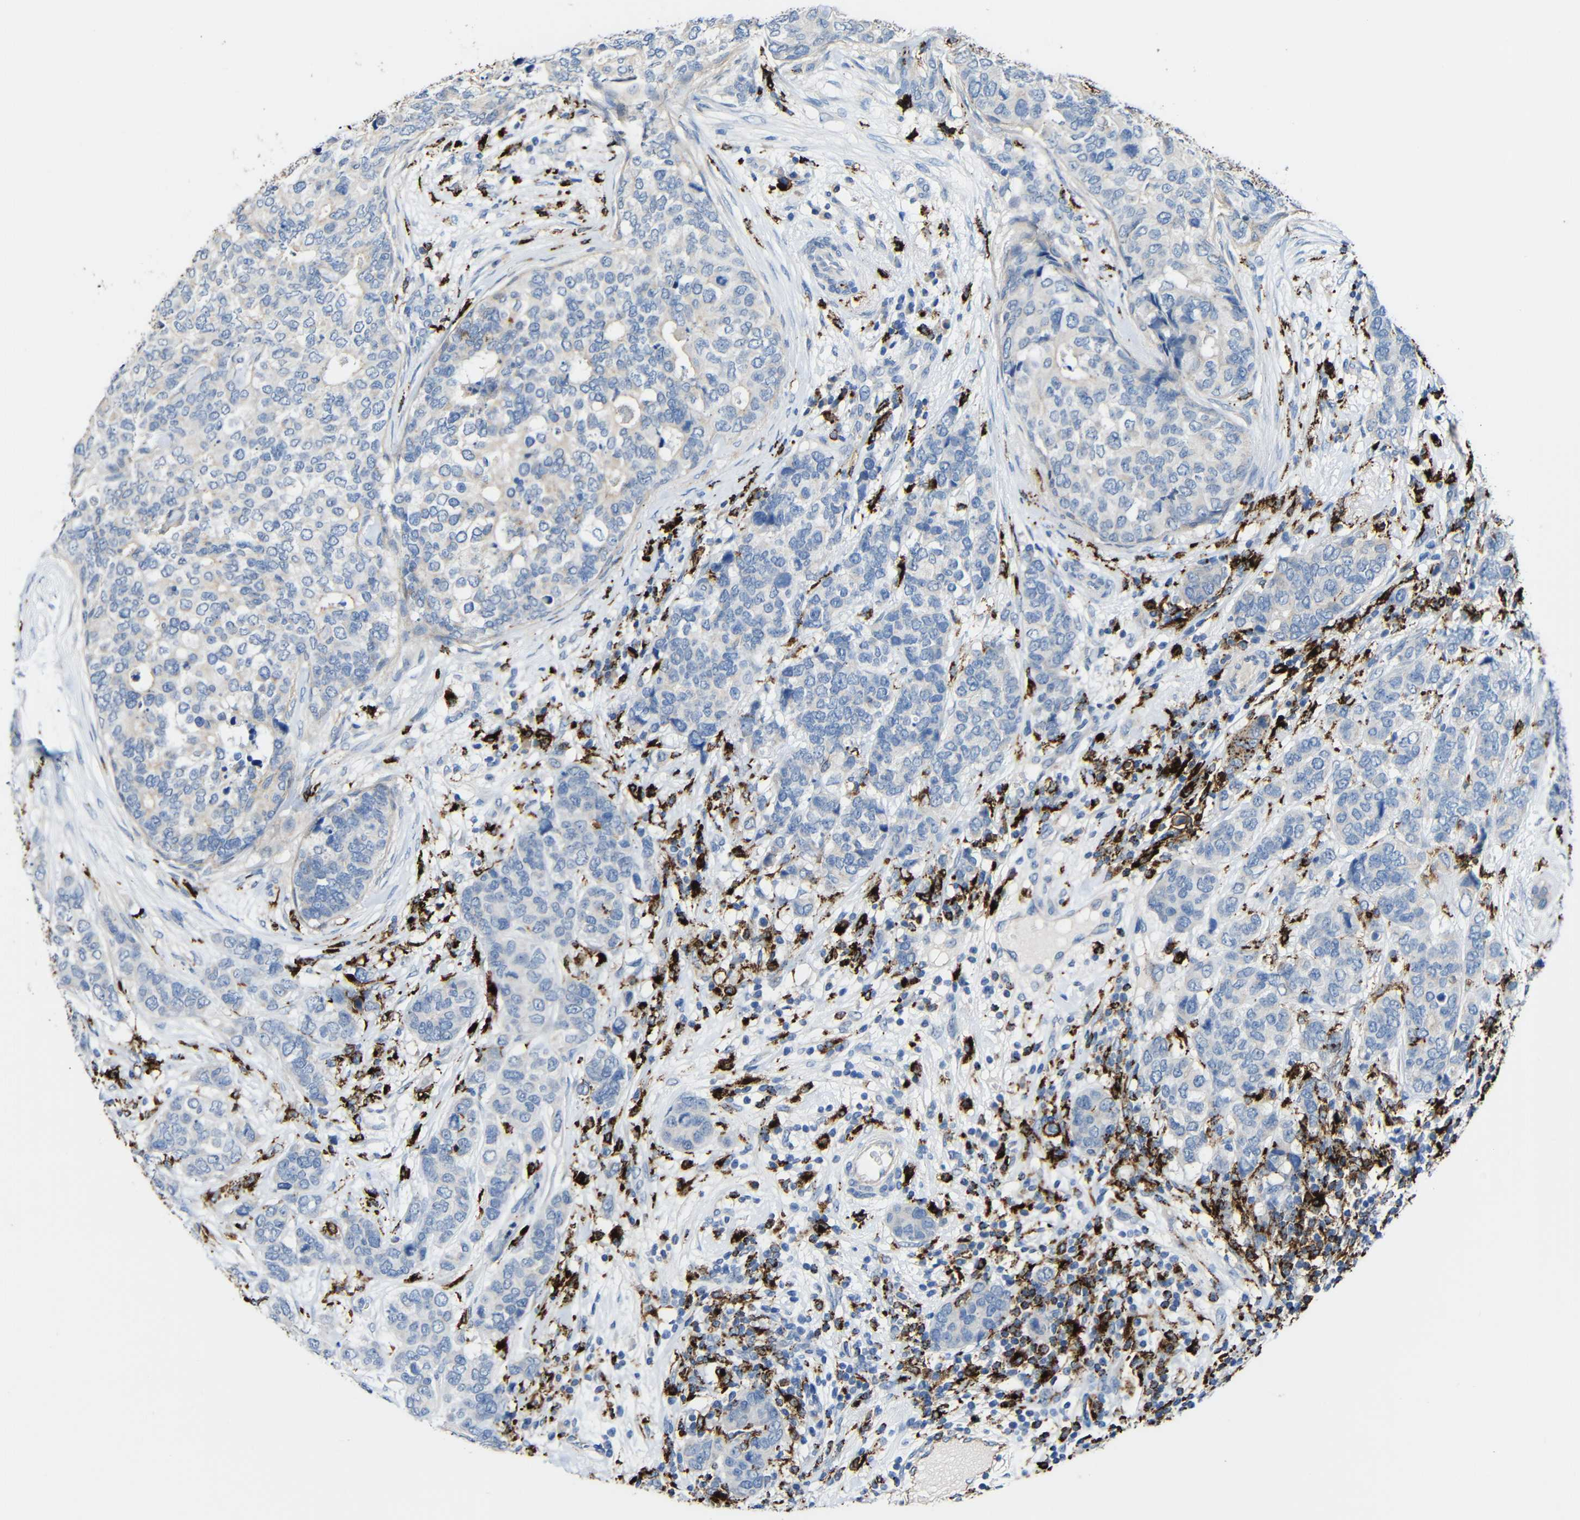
{"staining": {"intensity": "weak", "quantity": "<25%", "location": "cytoplasmic/membranous"}, "tissue": "breast cancer", "cell_type": "Tumor cells", "image_type": "cancer", "snomed": [{"axis": "morphology", "description": "Lobular carcinoma"}, {"axis": "topography", "description": "Breast"}], "caption": "This is an immunohistochemistry (IHC) image of breast lobular carcinoma. There is no staining in tumor cells.", "gene": "HLA-DMA", "patient": {"sex": "female", "age": 59}}